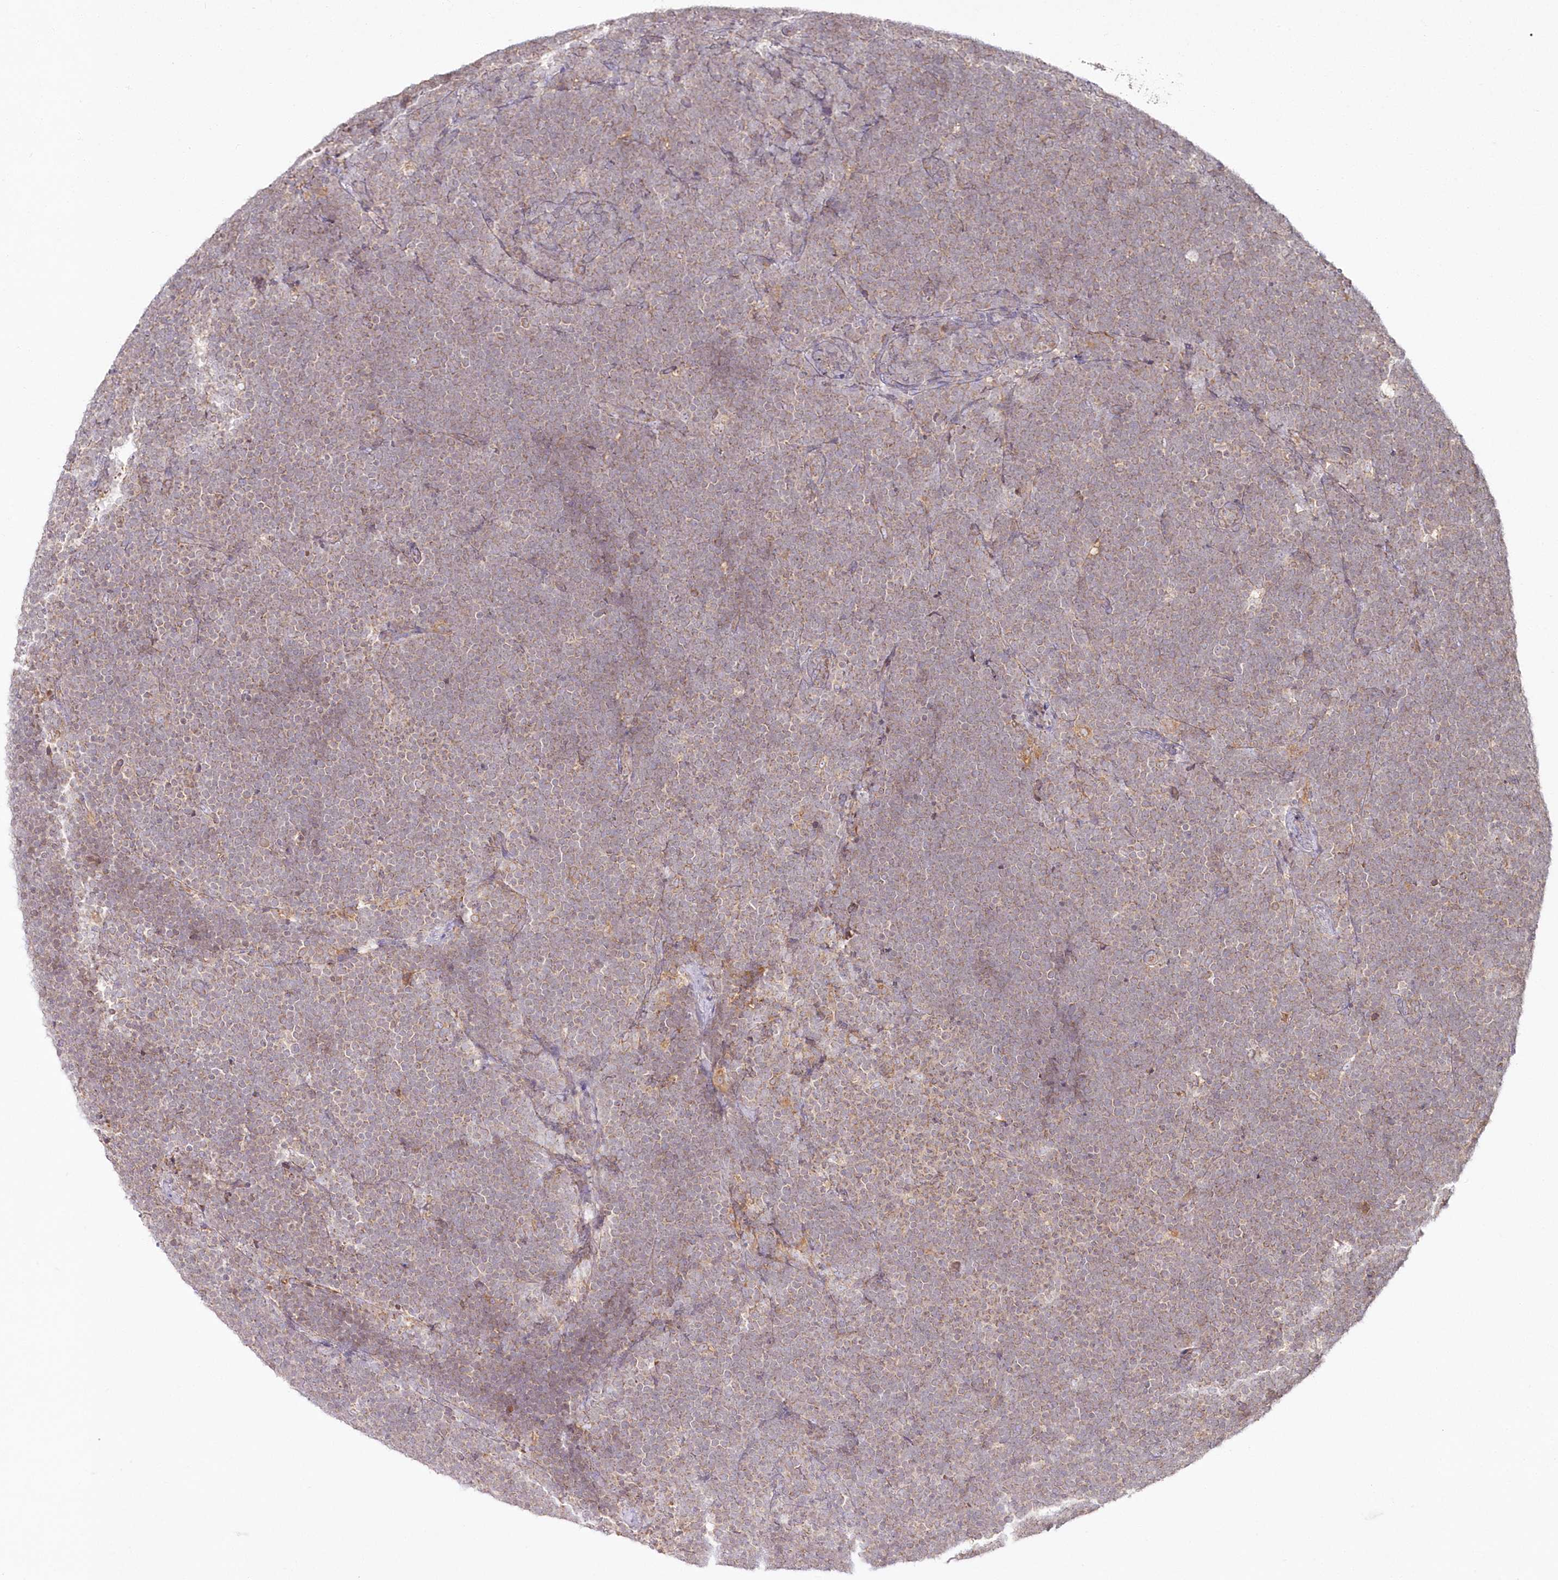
{"staining": {"intensity": "moderate", "quantity": ">75%", "location": "cytoplasmic/membranous"}, "tissue": "lymphoma", "cell_type": "Tumor cells", "image_type": "cancer", "snomed": [{"axis": "morphology", "description": "Malignant lymphoma, non-Hodgkin's type, High grade"}, {"axis": "topography", "description": "Lymph node"}], "caption": "A high-resolution photomicrograph shows IHC staining of malignant lymphoma, non-Hodgkin's type (high-grade), which exhibits moderate cytoplasmic/membranous positivity in about >75% of tumor cells. (DAB IHC, brown staining for protein, blue staining for nuclei).", "gene": "ARSB", "patient": {"sex": "male", "age": 13}}